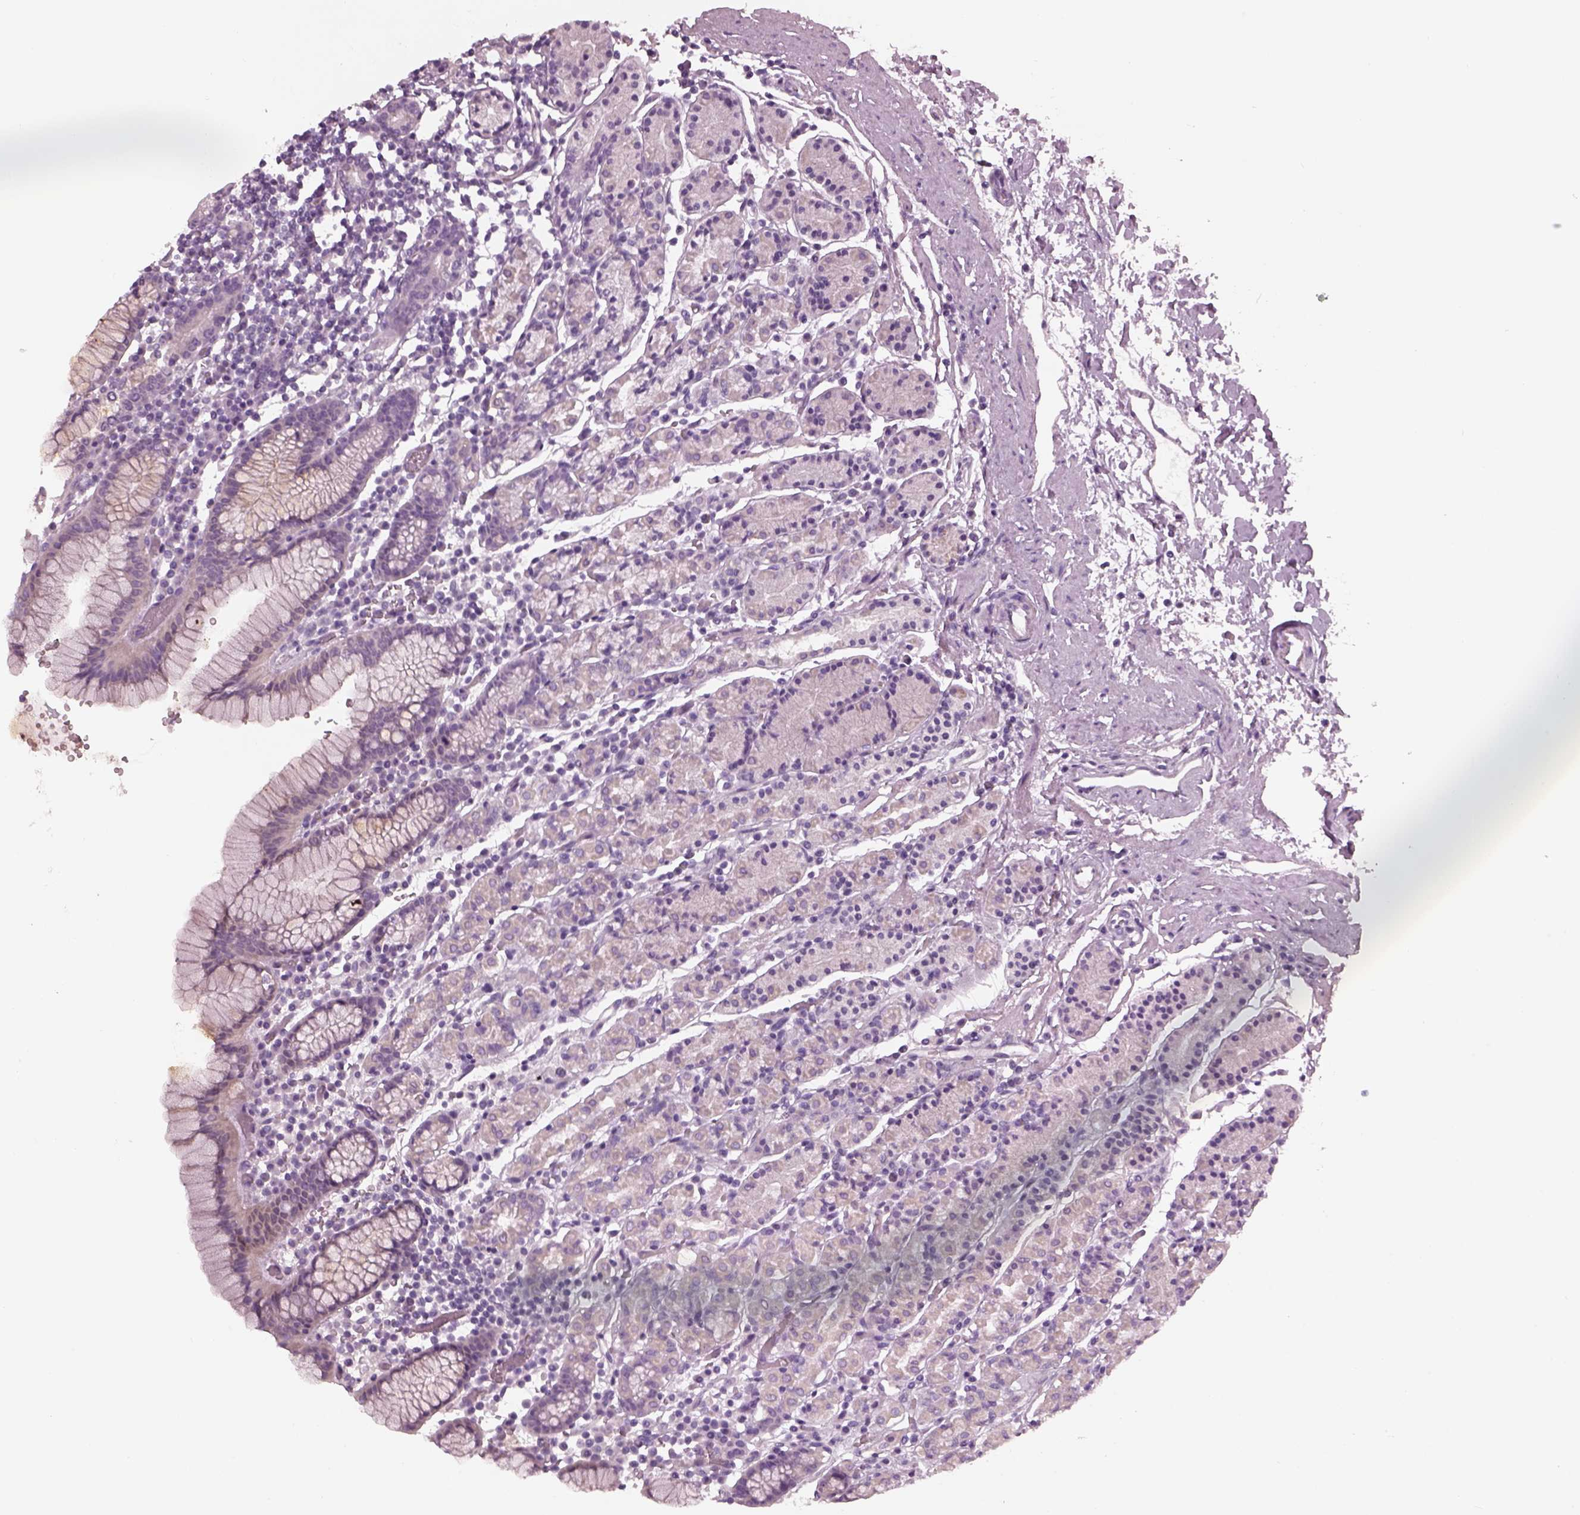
{"staining": {"intensity": "negative", "quantity": "none", "location": "none"}, "tissue": "stomach", "cell_type": "Glandular cells", "image_type": "normal", "snomed": [{"axis": "morphology", "description": "Normal tissue, NOS"}, {"axis": "topography", "description": "Stomach, upper"}, {"axis": "topography", "description": "Stomach"}], "caption": "The histopathology image displays no staining of glandular cells in normal stomach. (Brightfield microscopy of DAB (3,3'-diaminobenzidine) IHC at high magnification).", "gene": "PDC", "patient": {"sex": "male", "age": 62}}